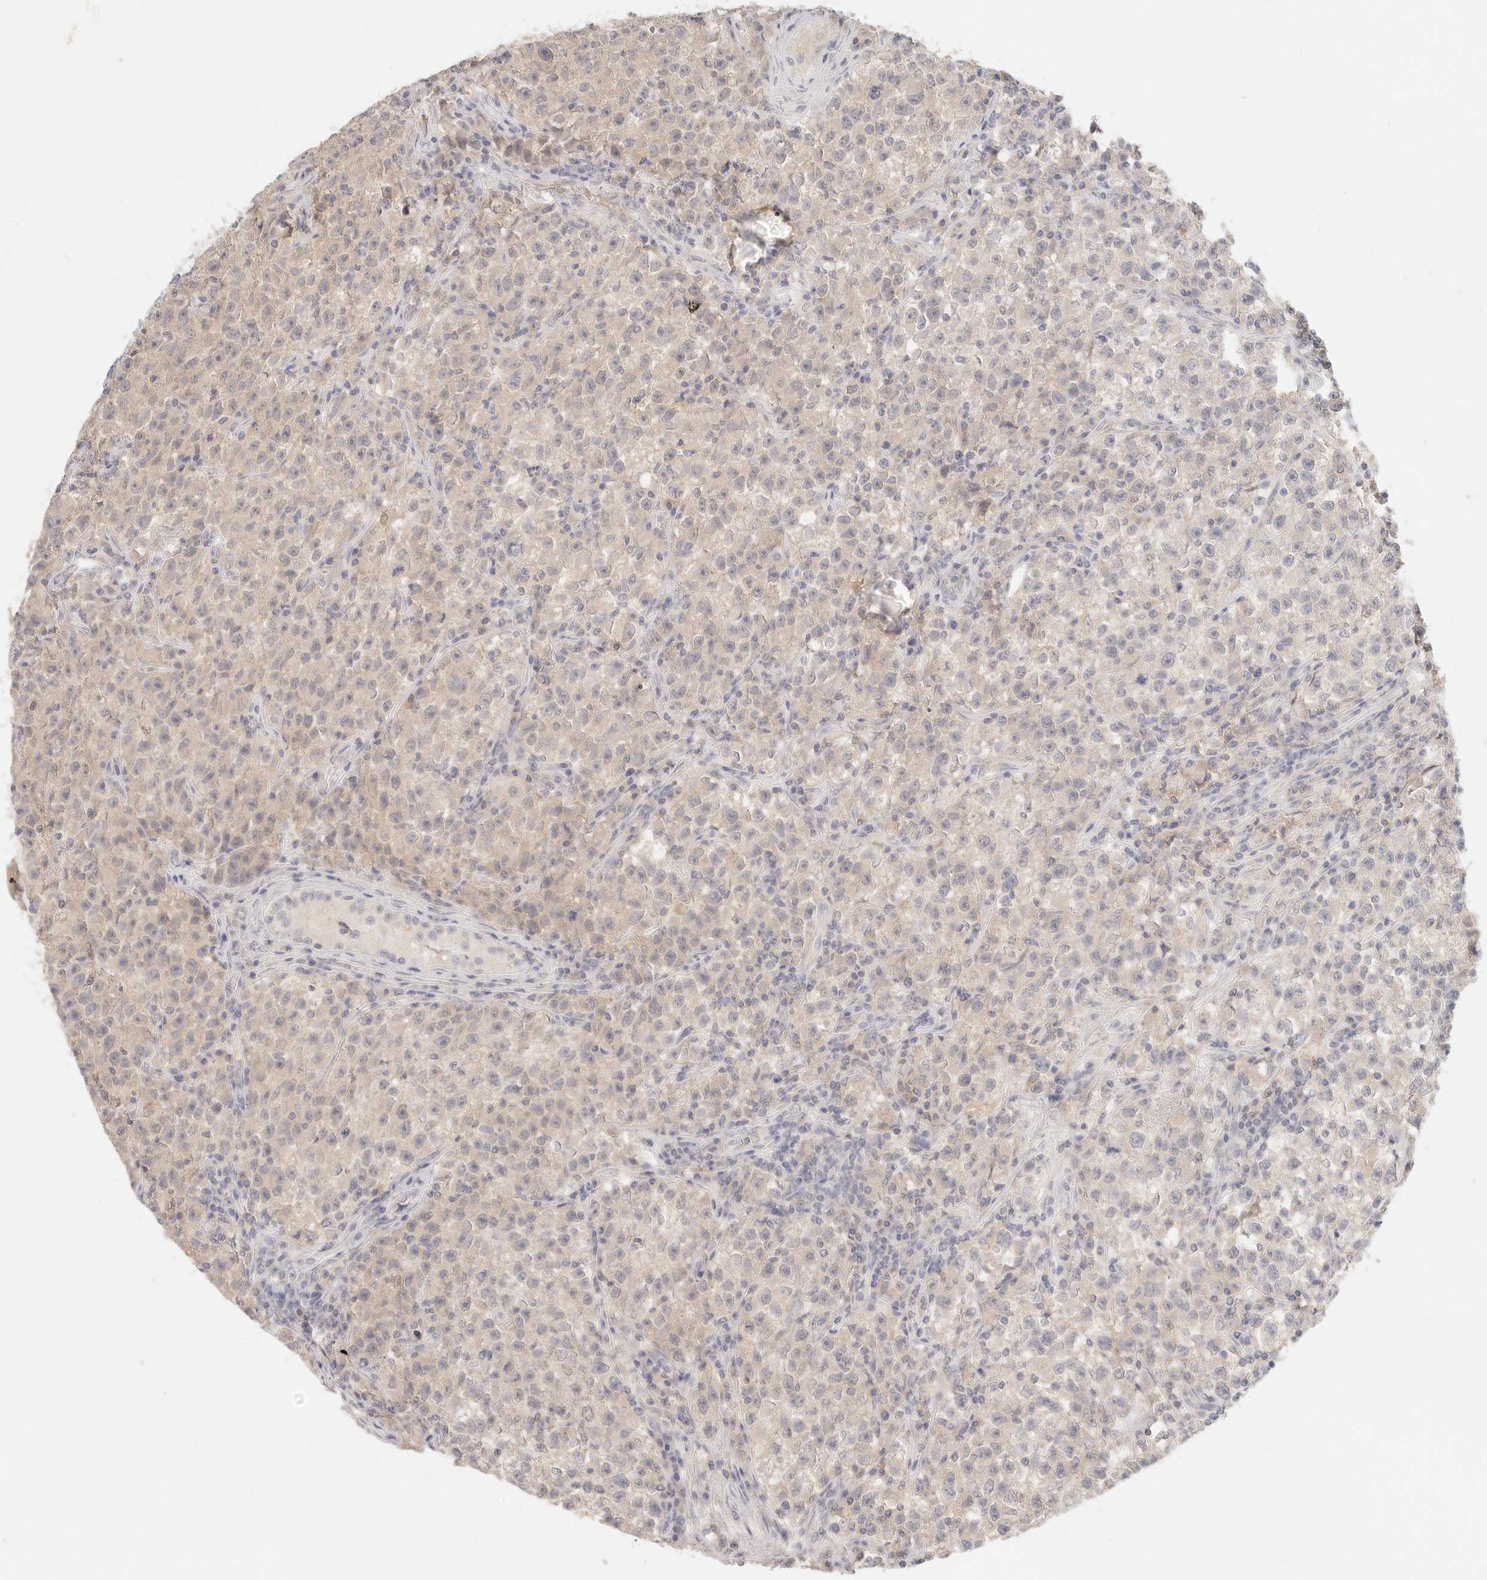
{"staining": {"intensity": "weak", "quantity": "<25%", "location": "cytoplasmic/membranous"}, "tissue": "testis cancer", "cell_type": "Tumor cells", "image_type": "cancer", "snomed": [{"axis": "morphology", "description": "Seminoma, NOS"}, {"axis": "topography", "description": "Testis"}], "caption": "DAB (3,3'-diaminobenzidine) immunohistochemical staining of testis cancer (seminoma) shows no significant staining in tumor cells.", "gene": "SPHK1", "patient": {"sex": "male", "age": 22}}